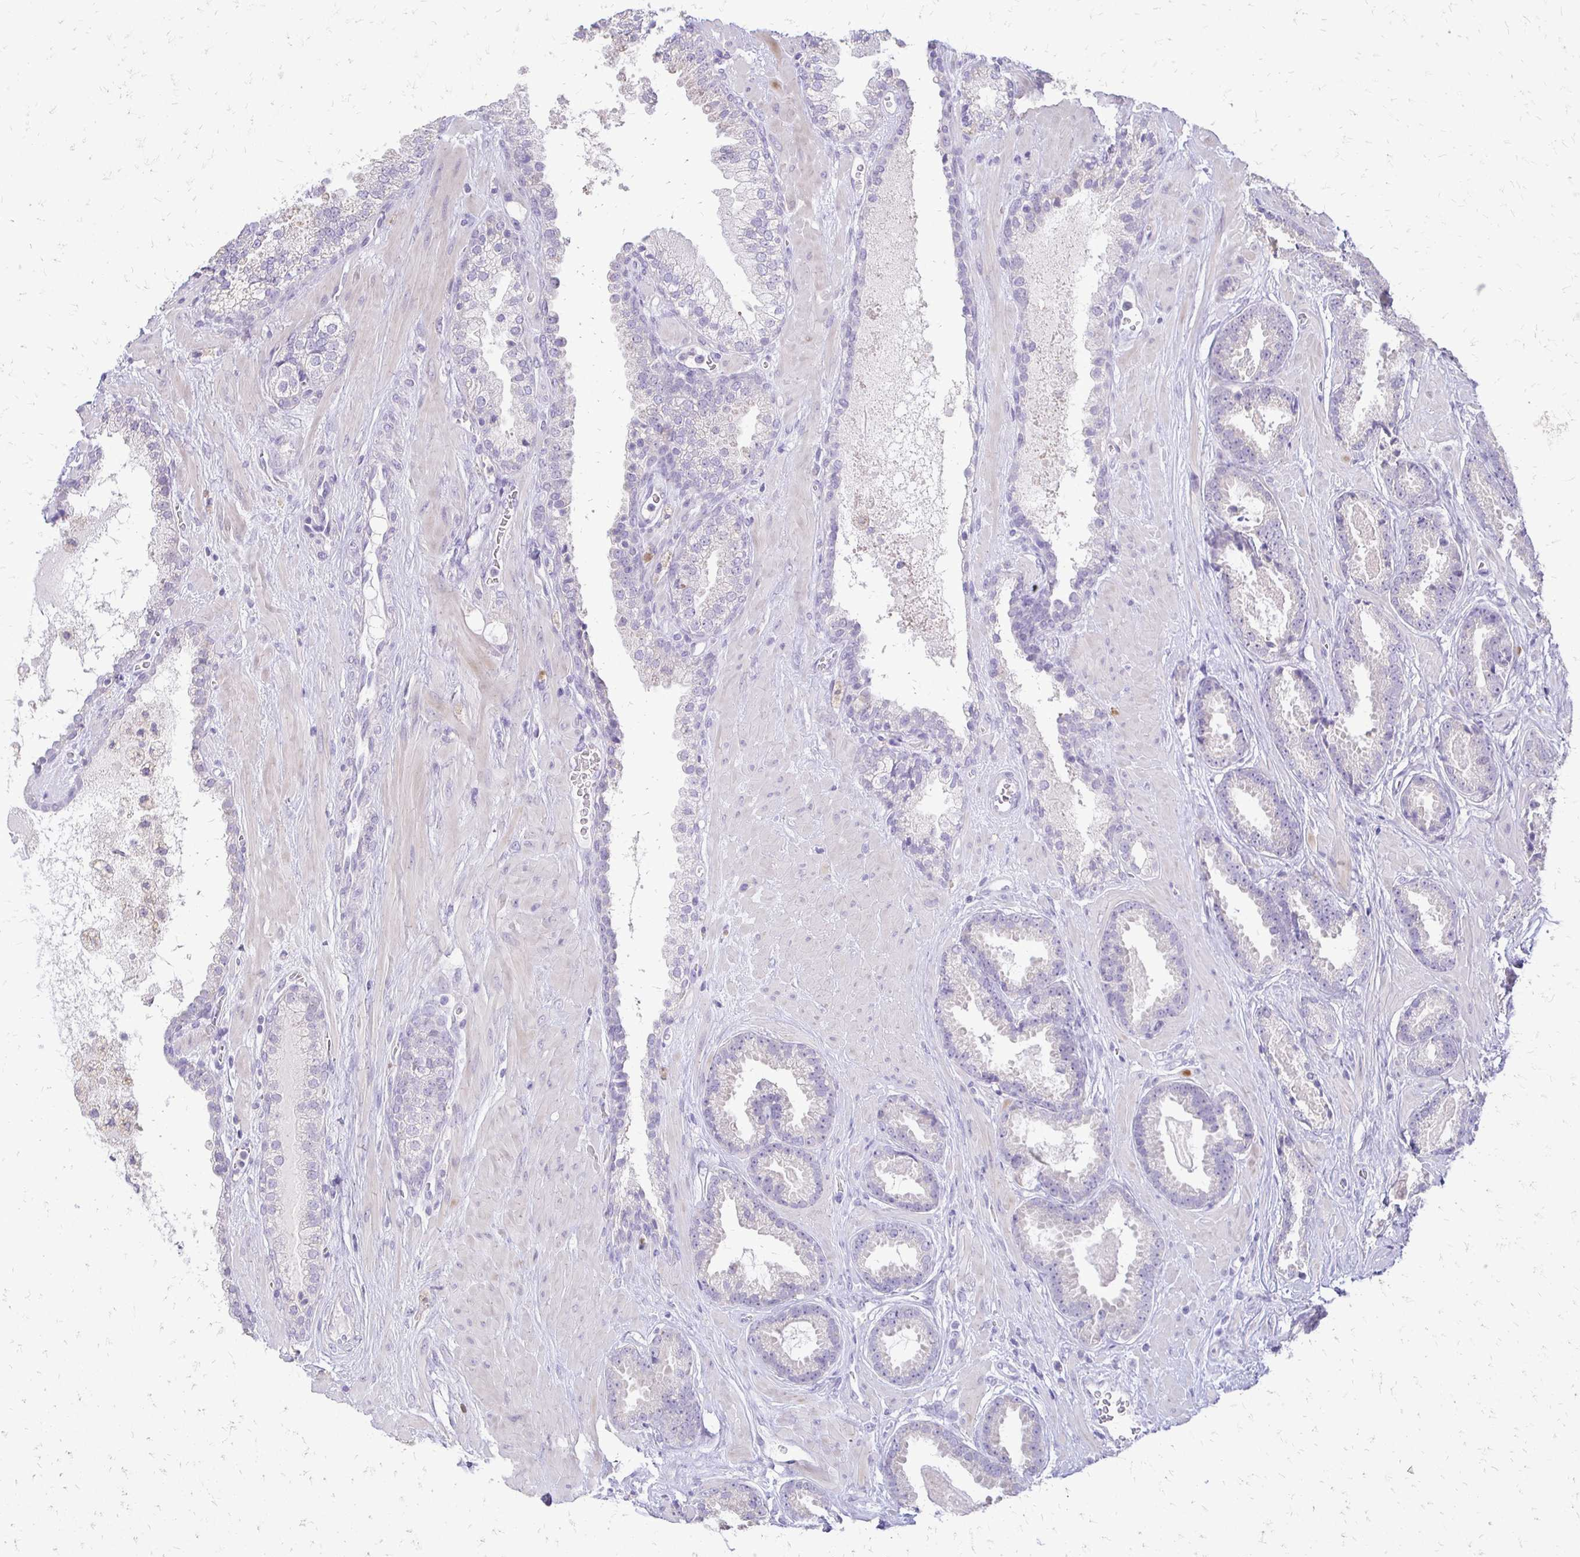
{"staining": {"intensity": "negative", "quantity": "none", "location": "none"}, "tissue": "prostate cancer", "cell_type": "Tumor cells", "image_type": "cancer", "snomed": [{"axis": "morphology", "description": "Adenocarcinoma, Low grade"}, {"axis": "topography", "description": "Prostate"}], "caption": "DAB immunohistochemical staining of human prostate cancer reveals no significant expression in tumor cells.", "gene": "ALPG", "patient": {"sex": "male", "age": 62}}